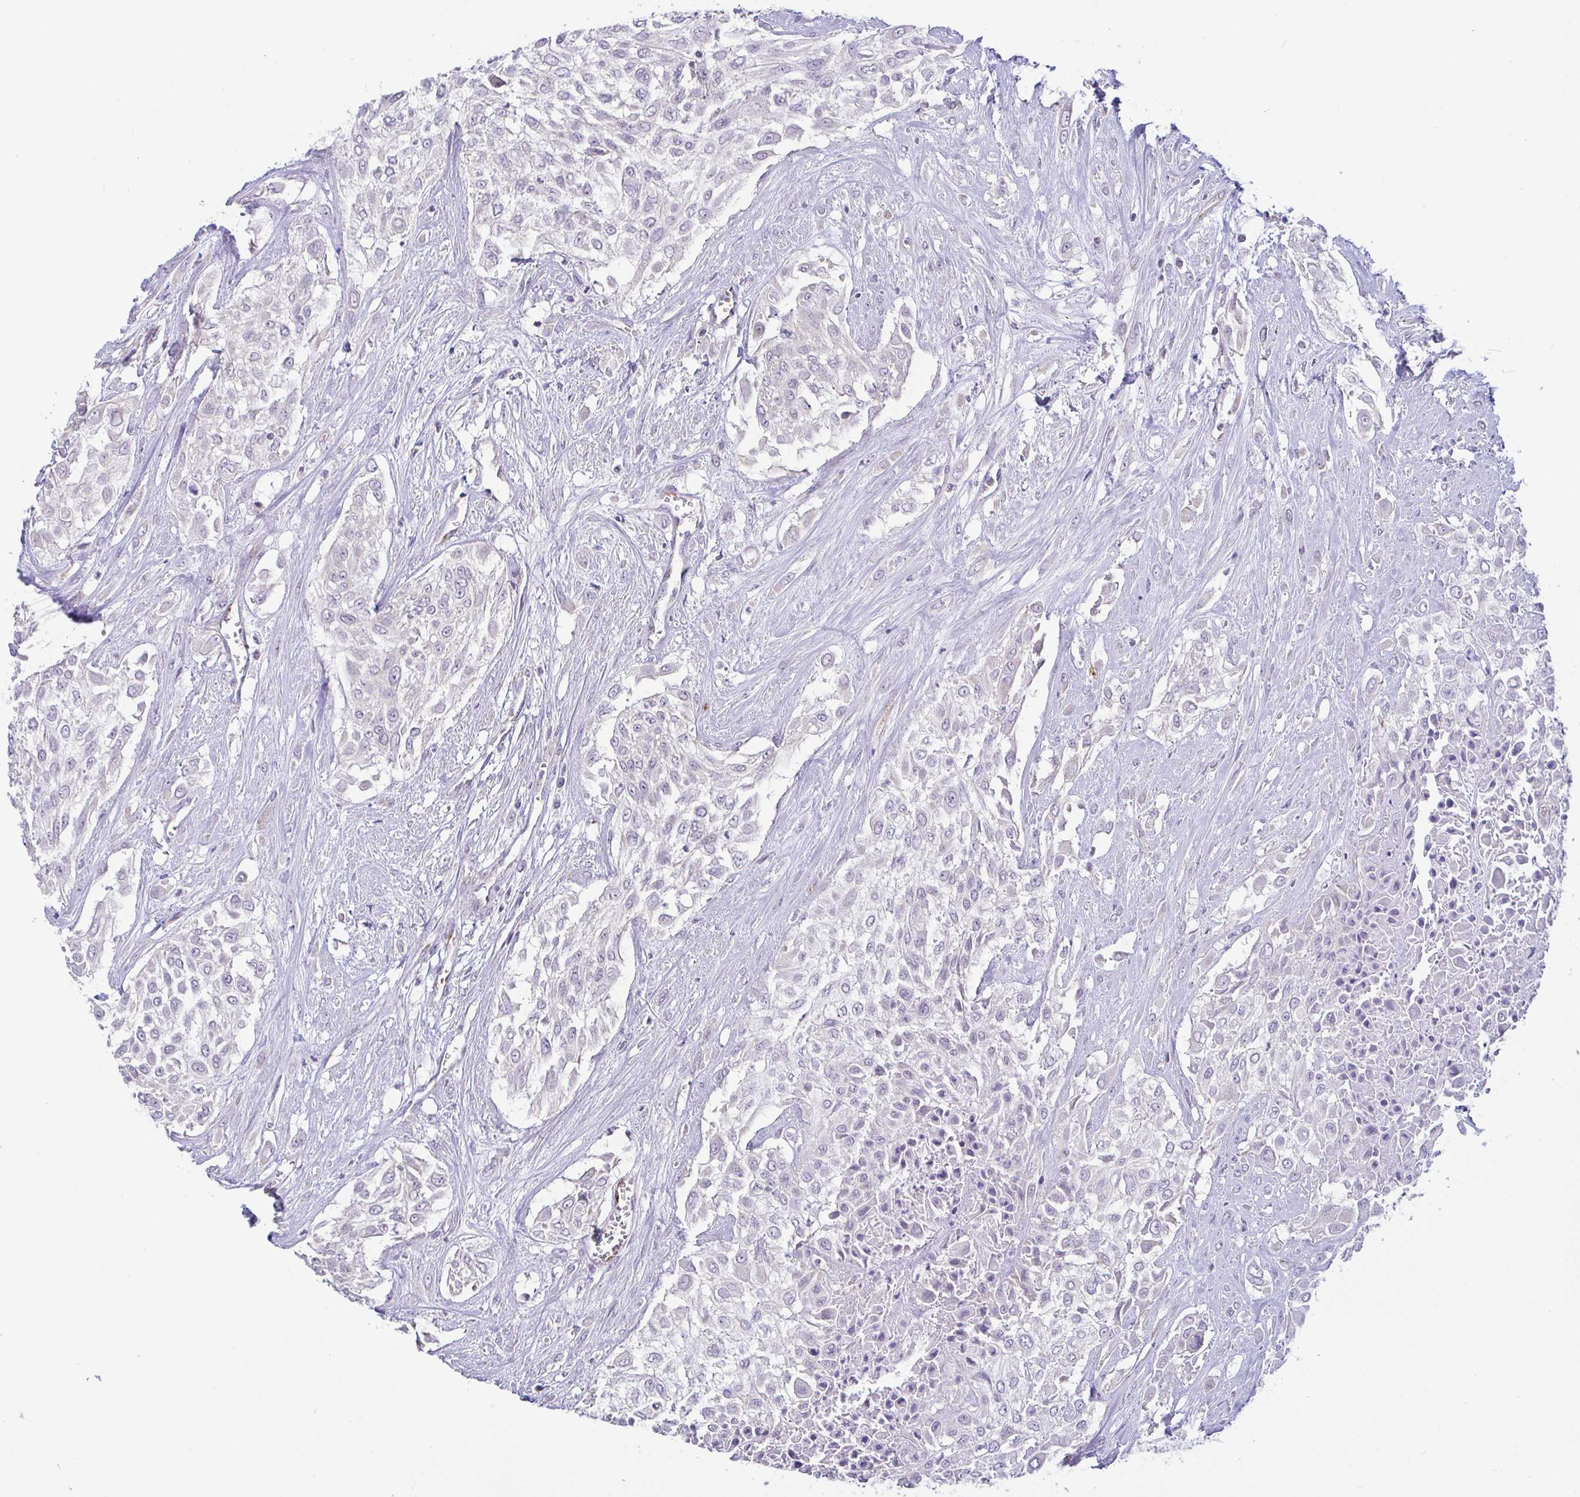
{"staining": {"intensity": "negative", "quantity": "none", "location": "none"}, "tissue": "urothelial cancer", "cell_type": "Tumor cells", "image_type": "cancer", "snomed": [{"axis": "morphology", "description": "Urothelial carcinoma, High grade"}, {"axis": "topography", "description": "Urinary bladder"}], "caption": "A photomicrograph of human urothelial cancer is negative for staining in tumor cells. The staining was performed using DAB to visualize the protein expression in brown, while the nuclei were stained in blue with hematoxylin (Magnification: 20x).", "gene": "PLCD4", "patient": {"sex": "male", "age": 57}}